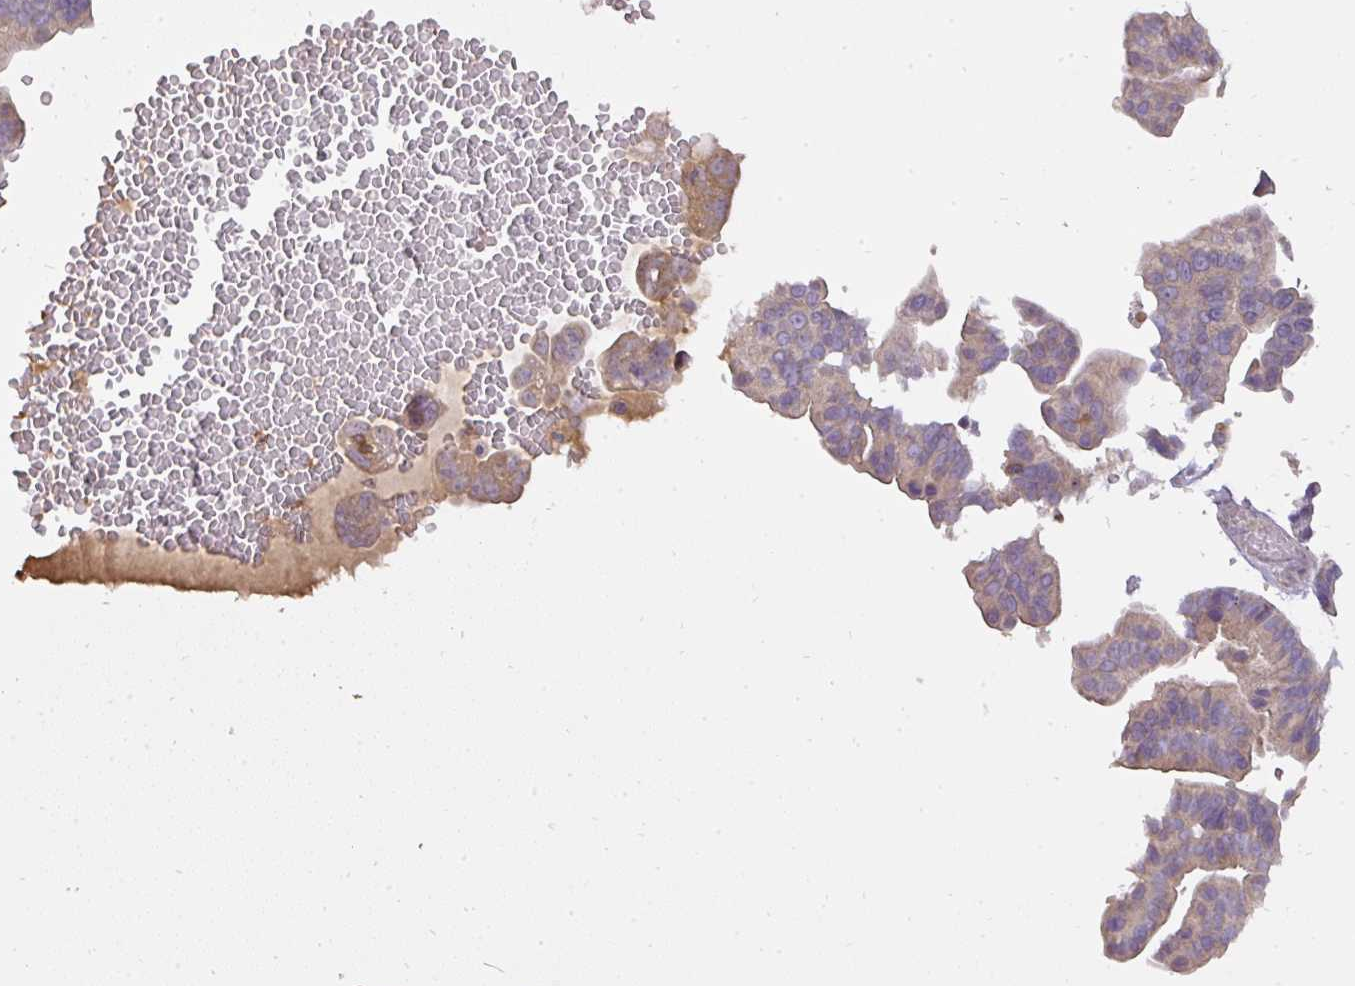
{"staining": {"intensity": "moderate", "quantity": "<25%", "location": "cytoplasmic/membranous"}, "tissue": "ovarian cancer", "cell_type": "Tumor cells", "image_type": "cancer", "snomed": [{"axis": "morphology", "description": "Cystadenocarcinoma, serous, NOS"}, {"axis": "topography", "description": "Ovary"}], "caption": "Immunohistochemistry (IHC) (DAB (3,3'-diaminobenzidine)) staining of human ovarian cancer shows moderate cytoplasmic/membranous protein expression in about <25% of tumor cells.", "gene": "STK4", "patient": {"sex": "female", "age": 56}}